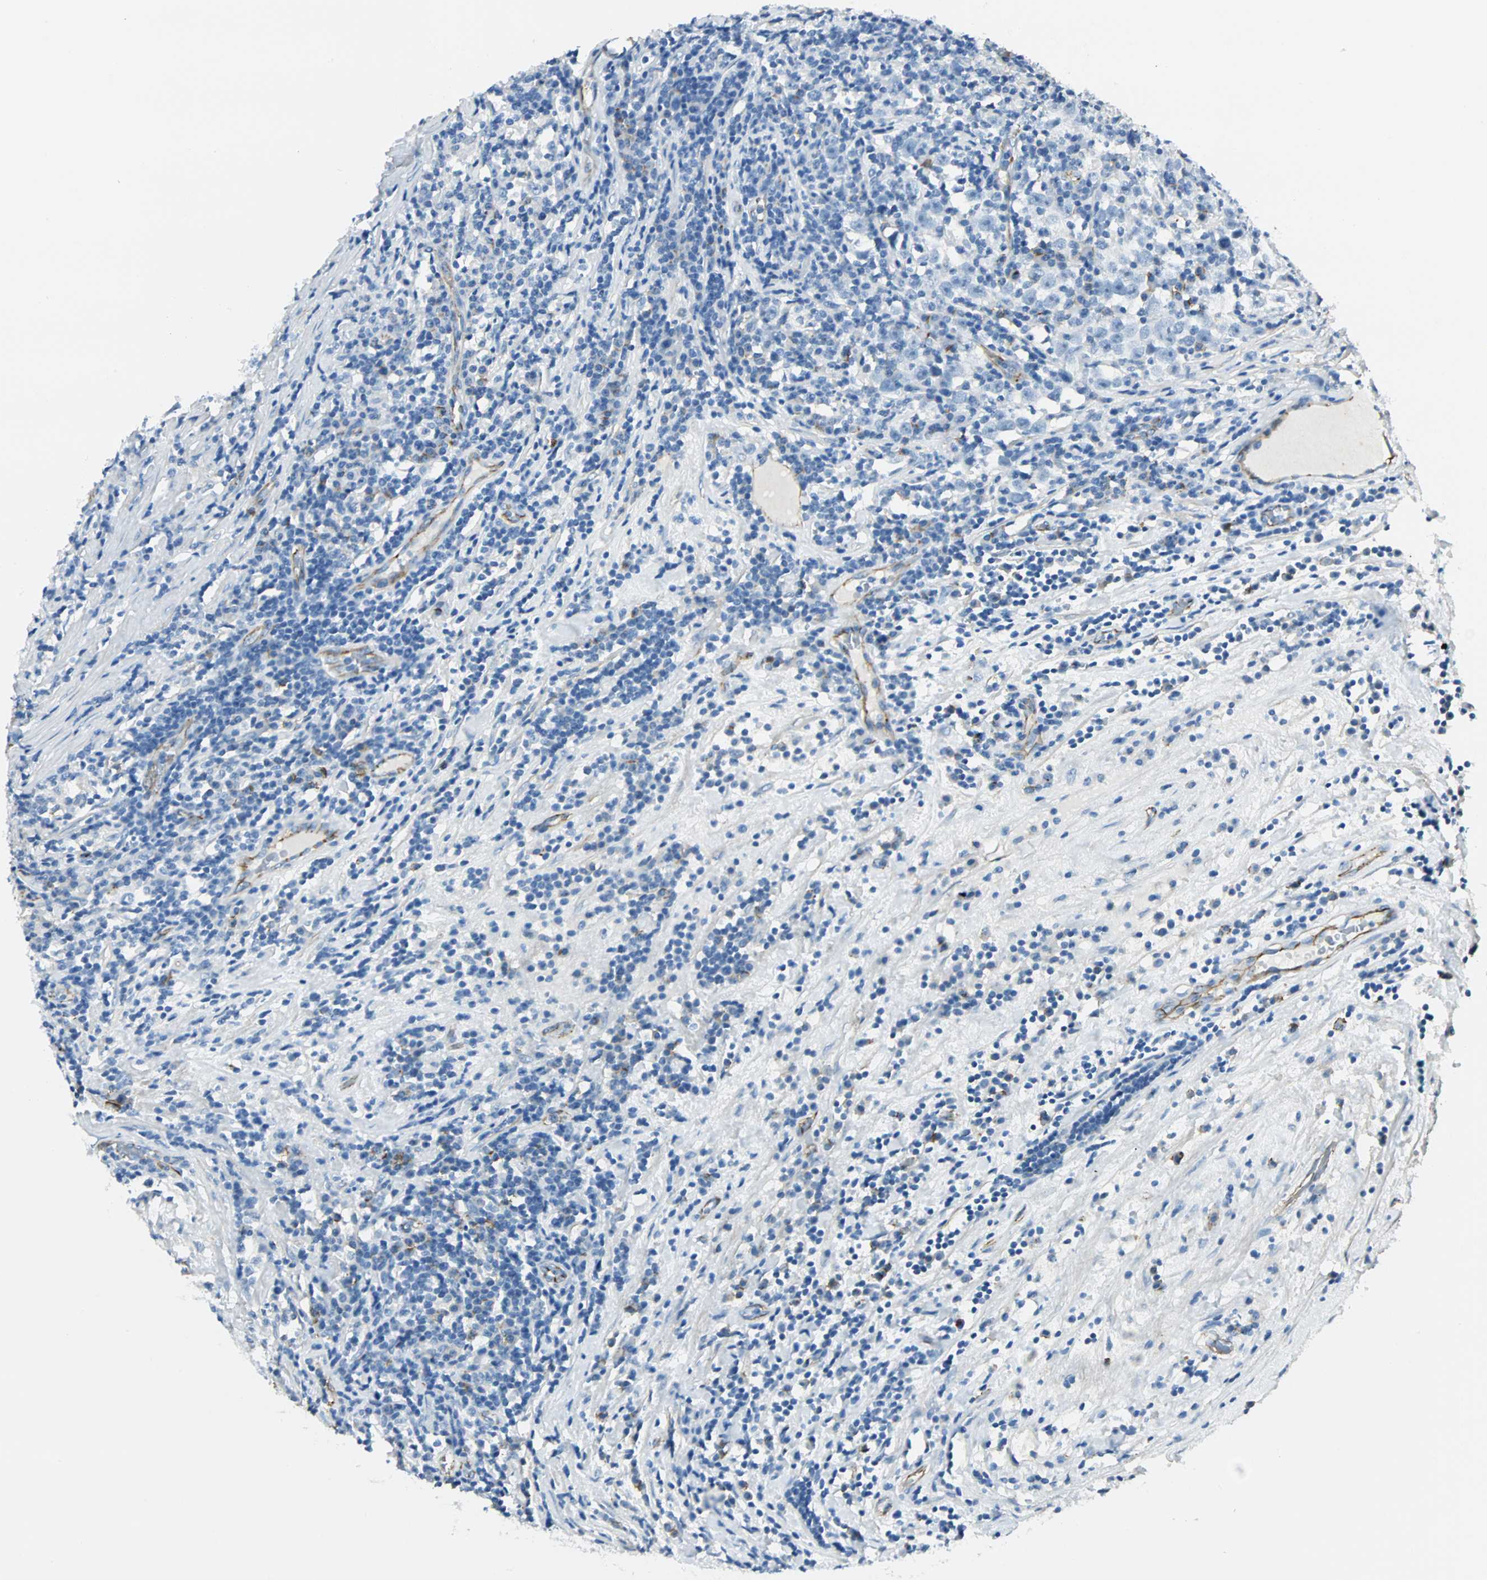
{"staining": {"intensity": "negative", "quantity": "none", "location": "none"}, "tissue": "testis cancer", "cell_type": "Tumor cells", "image_type": "cancer", "snomed": [{"axis": "morphology", "description": "Seminoma, NOS"}, {"axis": "topography", "description": "Testis"}], "caption": "There is no significant staining in tumor cells of testis seminoma.", "gene": "VPS9D1", "patient": {"sex": "male", "age": 43}}